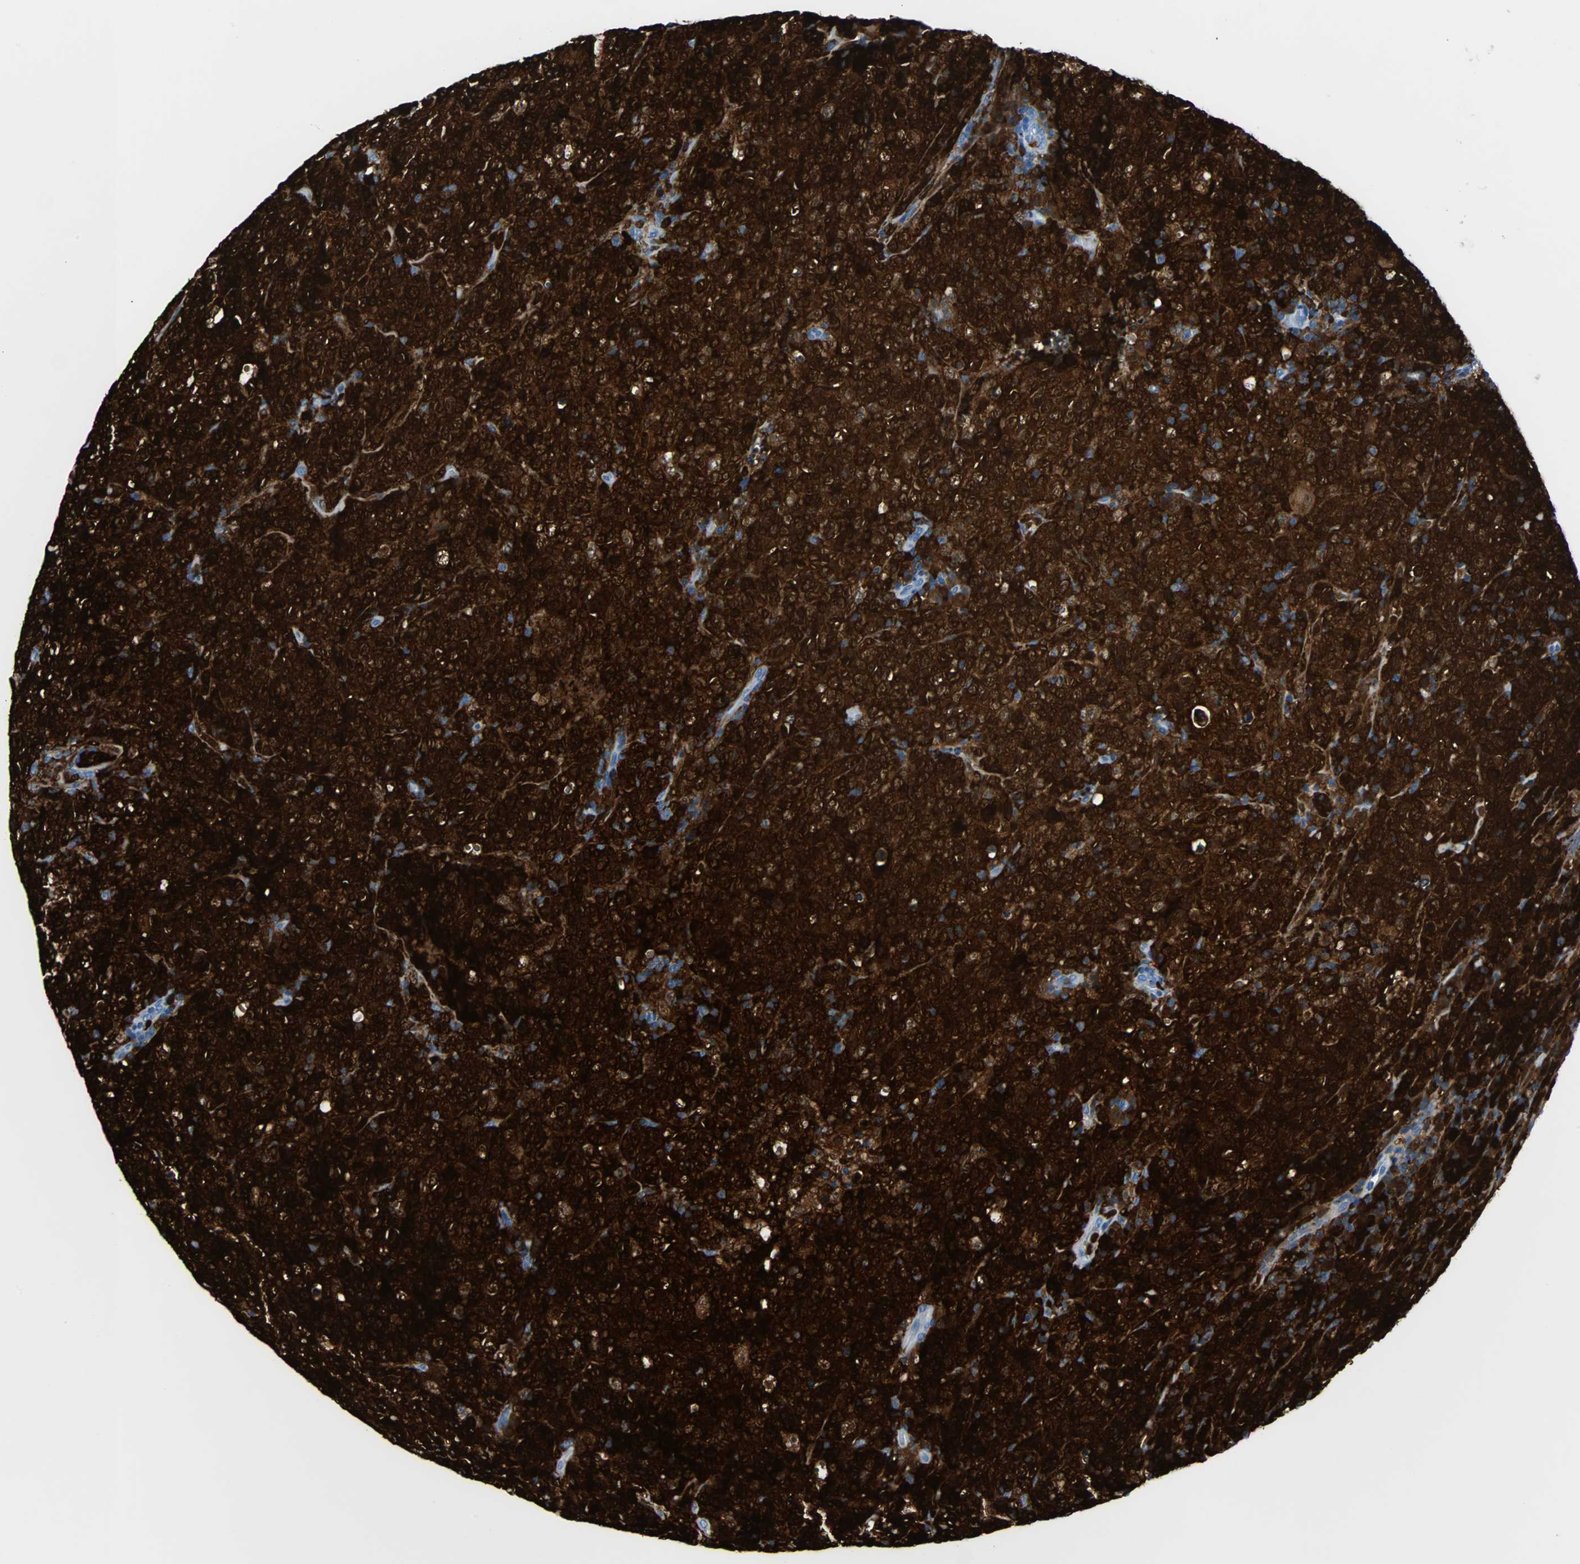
{"staining": {"intensity": "strong", "quantity": ">75%", "location": "cytoplasmic/membranous"}, "tissue": "lymphoma", "cell_type": "Tumor cells", "image_type": "cancer", "snomed": [{"axis": "morphology", "description": "Malignant lymphoma, non-Hodgkin's type, High grade"}, {"axis": "topography", "description": "Tonsil"}], "caption": "DAB (3,3'-diaminobenzidine) immunohistochemical staining of malignant lymphoma, non-Hodgkin's type (high-grade) reveals strong cytoplasmic/membranous protein expression in about >75% of tumor cells.", "gene": "SYK", "patient": {"sex": "female", "age": 36}}